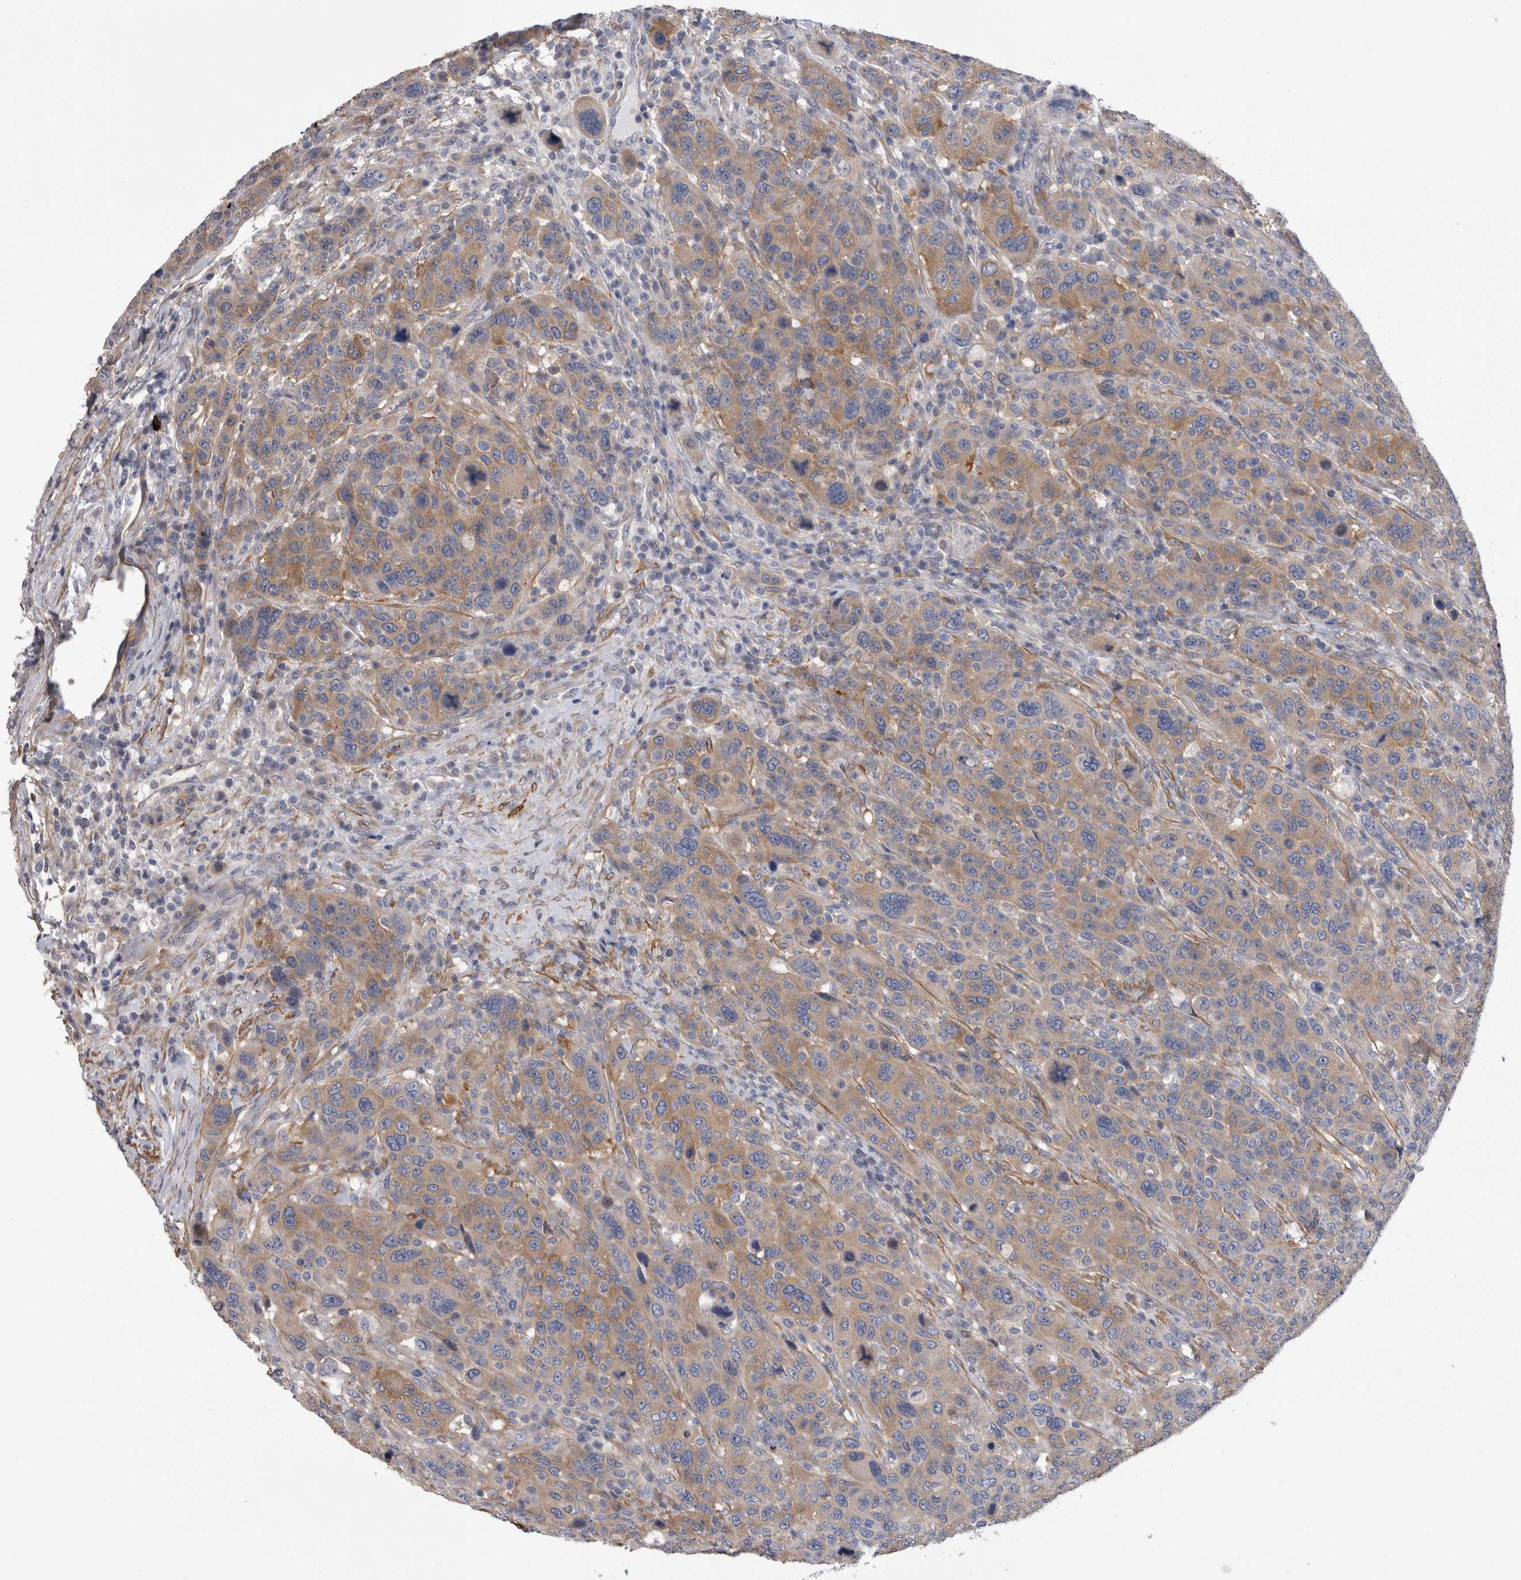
{"staining": {"intensity": "weak", "quantity": ">75%", "location": "cytoplasmic/membranous"}, "tissue": "breast cancer", "cell_type": "Tumor cells", "image_type": "cancer", "snomed": [{"axis": "morphology", "description": "Duct carcinoma"}, {"axis": "topography", "description": "Breast"}], "caption": "Human breast cancer (invasive ductal carcinoma) stained with a protein marker reveals weak staining in tumor cells.", "gene": "EPRS1", "patient": {"sex": "female", "age": 37}}